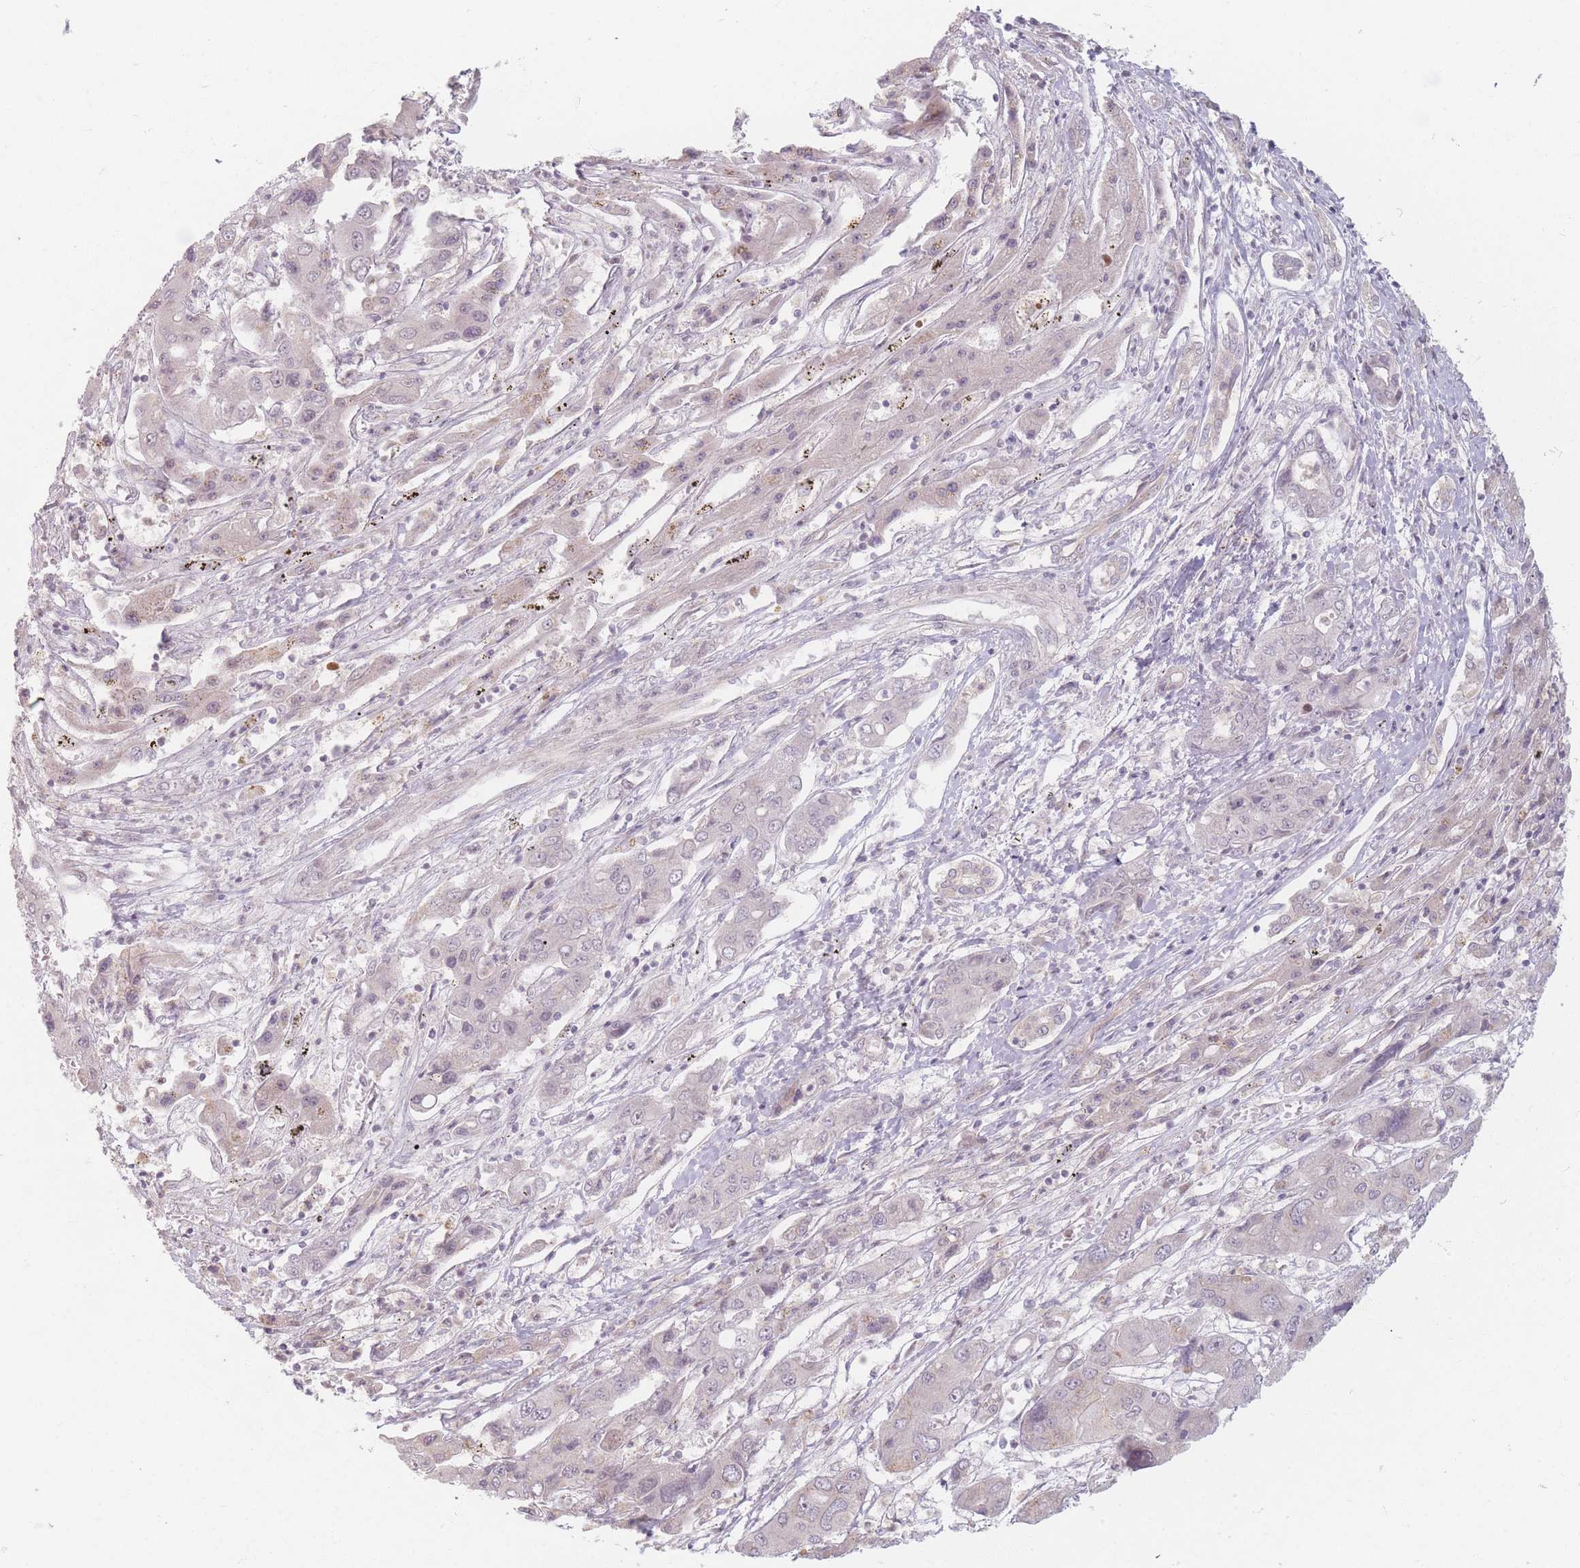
{"staining": {"intensity": "negative", "quantity": "none", "location": "none"}, "tissue": "liver cancer", "cell_type": "Tumor cells", "image_type": "cancer", "snomed": [{"axis": "morphology", "description": "Cholangiocarcinoma"}, {"axis": "topography", "description": "Liver"}], "caption": "IHC image of human liver cholangiocarcinoma stained for a protein (brown), which displays no positivity in tumor cells.", "gene": "GABRA6", "patient": {"sex": "male", "age": 67}}